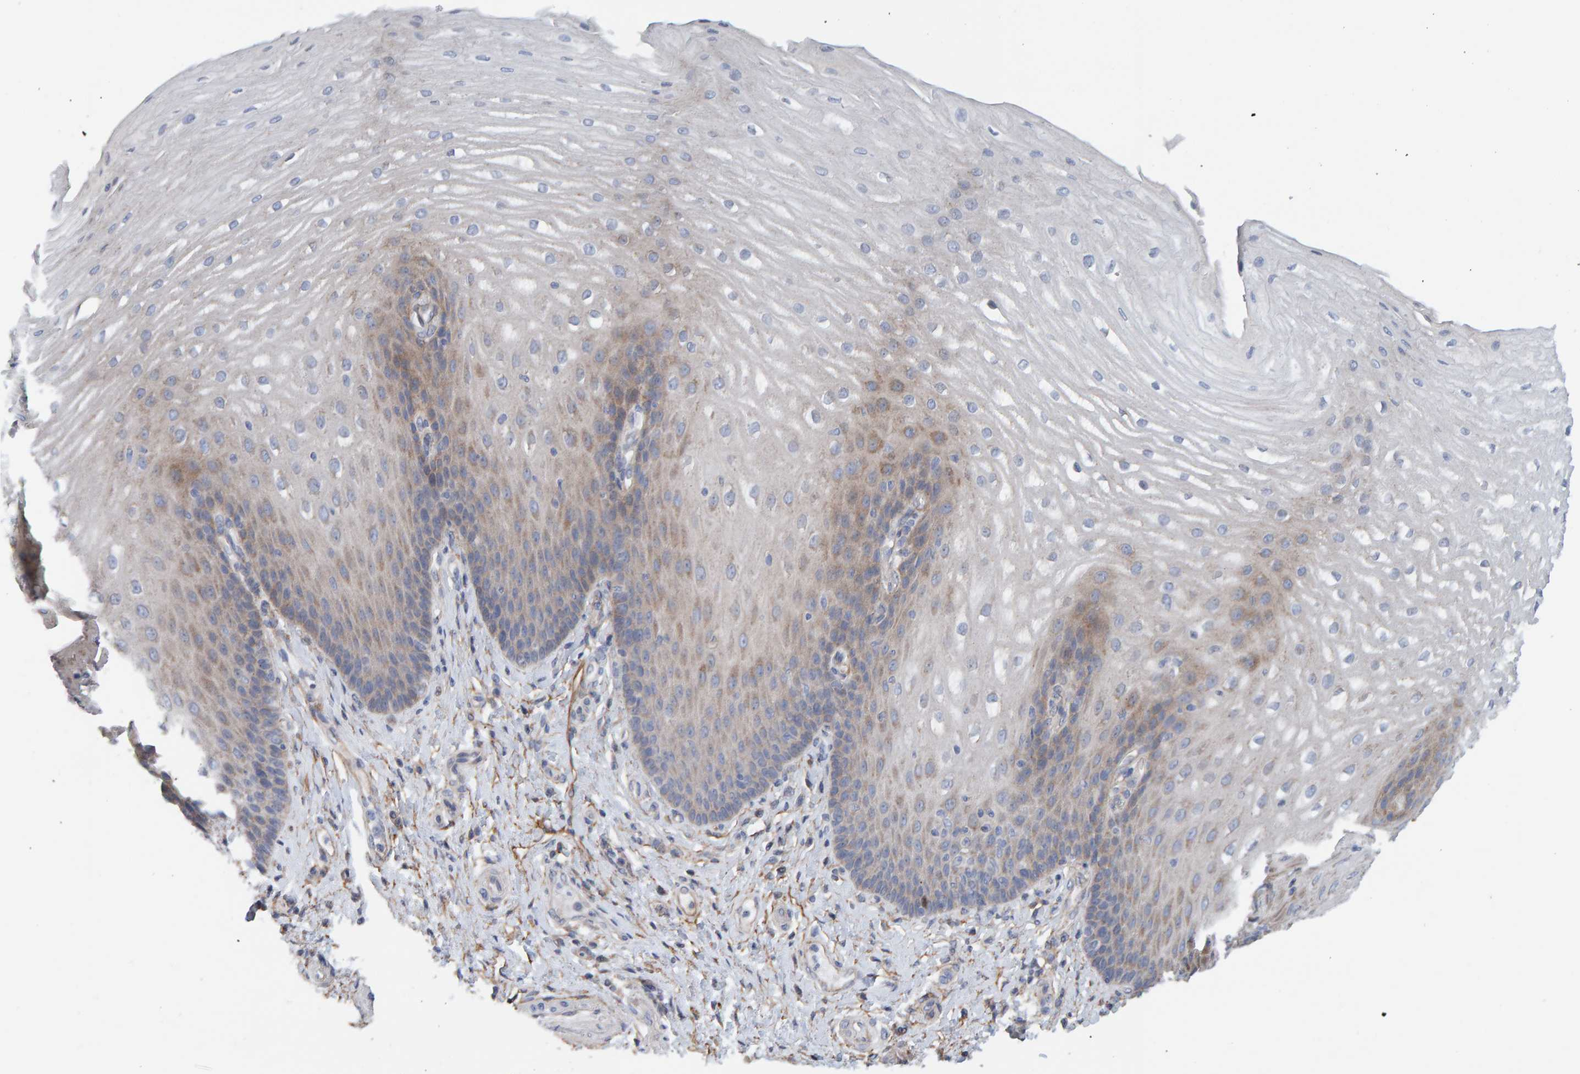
{"staining": {"intensity": "weak", "quantity": "<25%", "location": "cytoplasmic/membranous"}, "tissue": "esophagus", "cell_type": "Squamous epithelial cells", "image_type": "normal", "snomed": [{"axis": "morphology", "description": "Normal tissue, NOS"}, {"axis": "topography", "description": "Esophagus"}], "caption": "IHC micrograph of unremarkable esophagus: esophagus stained with DAB shows no significant protein expression in squamous epithelial cells.", "gene": "RGP1", "patient": {"sex": "male", "age": 54}}